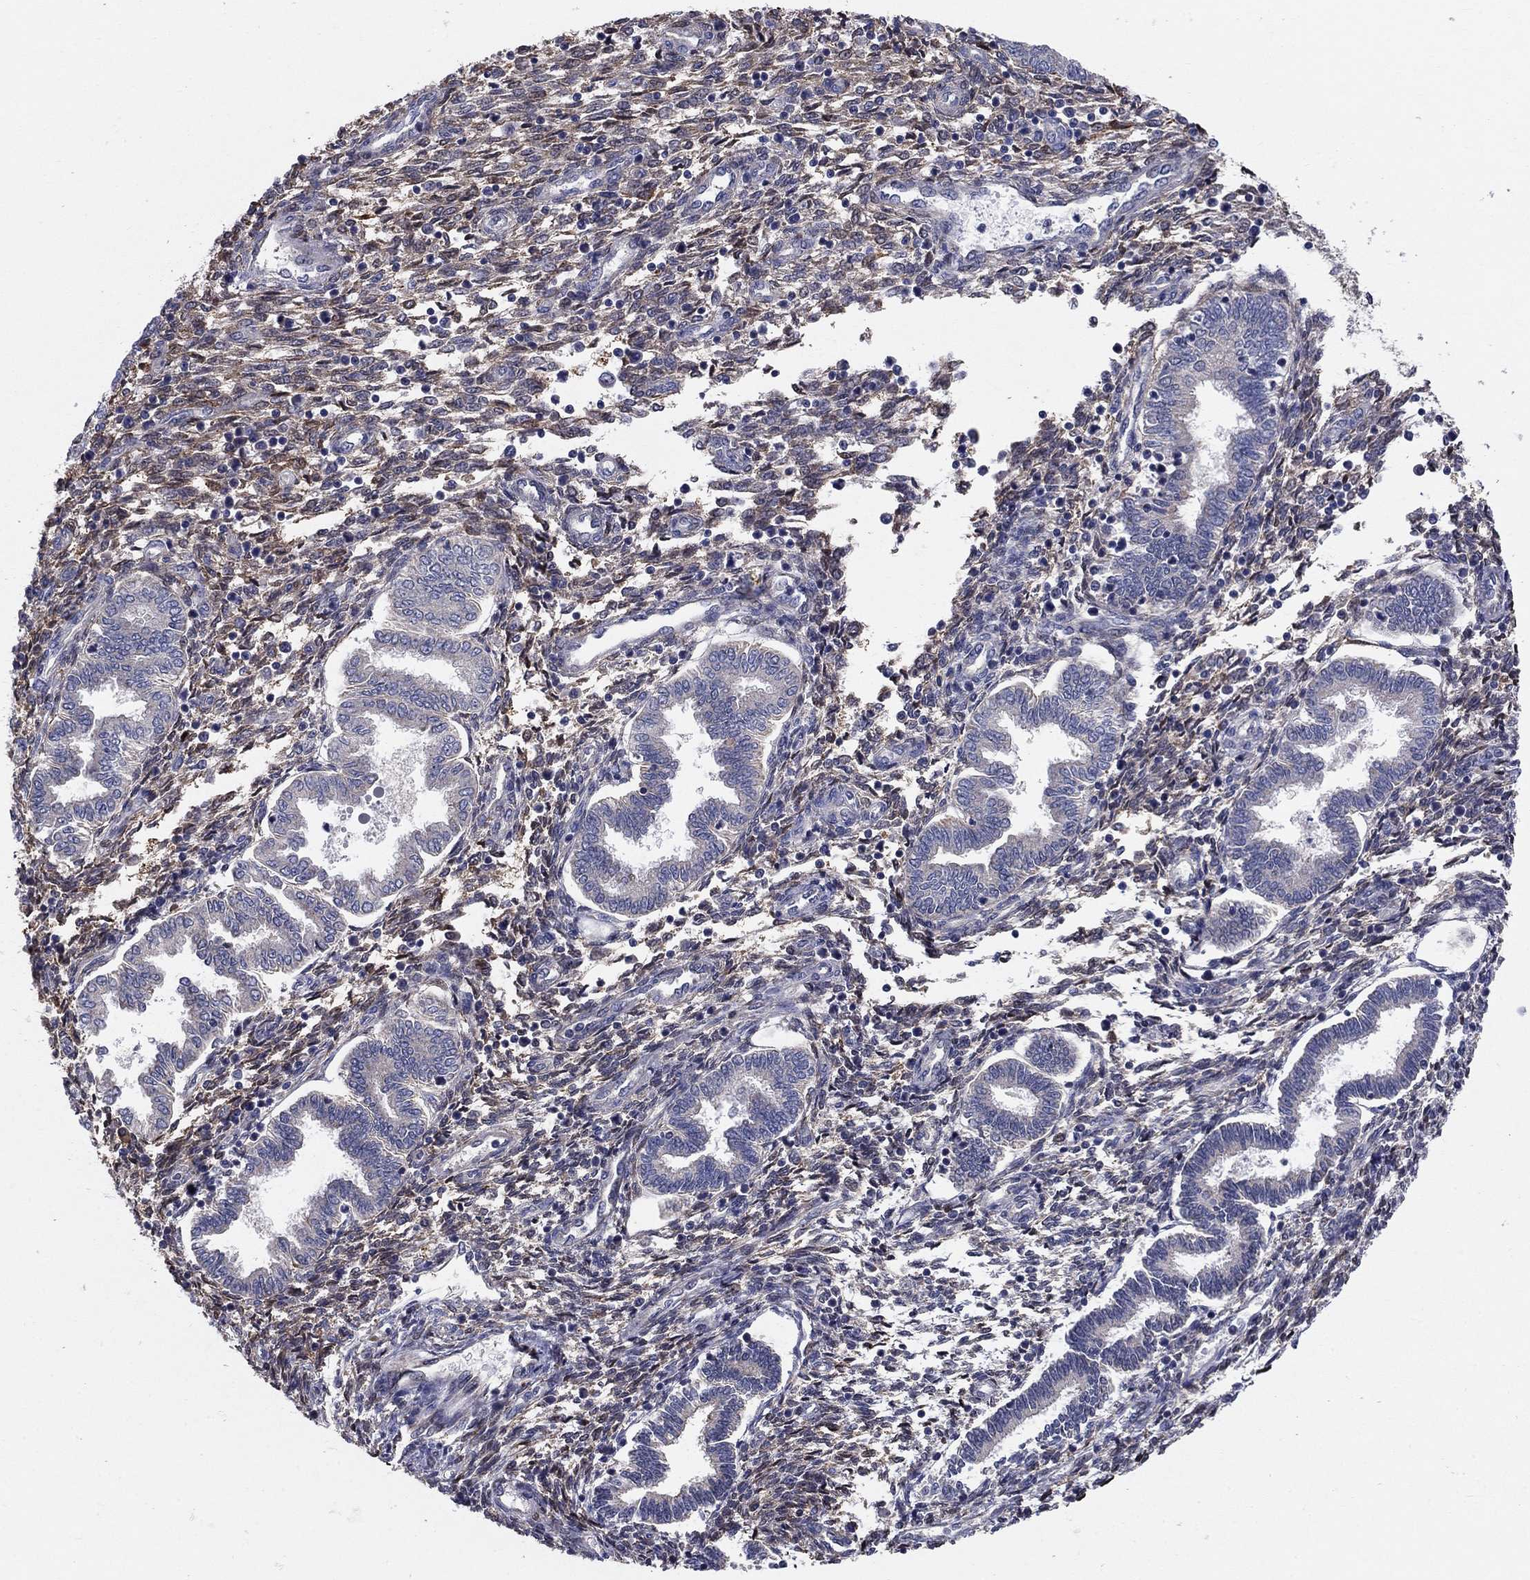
{"staining": {"intensity": "weak", "quantity": "25%-75%", "location": "cytoplasmic/membranous"}, "tissue": "endometrium", "cell_type": "Cells in endometrial stroma", "image_type": "normal", "snomed": [{"axis": "morphology", "description": "Normal tissue, NOS"}, {"axis": "topography", "description": "Endometrium"}], "caption": "Endometrium stained with DAB IHC exhibits low levels of weak cytoplasmic/membranous positivity in about 25%-75% of cells in endometrial stroma.", "gene": "EMP2", "patient": {"sex": "female", "age": 42}}